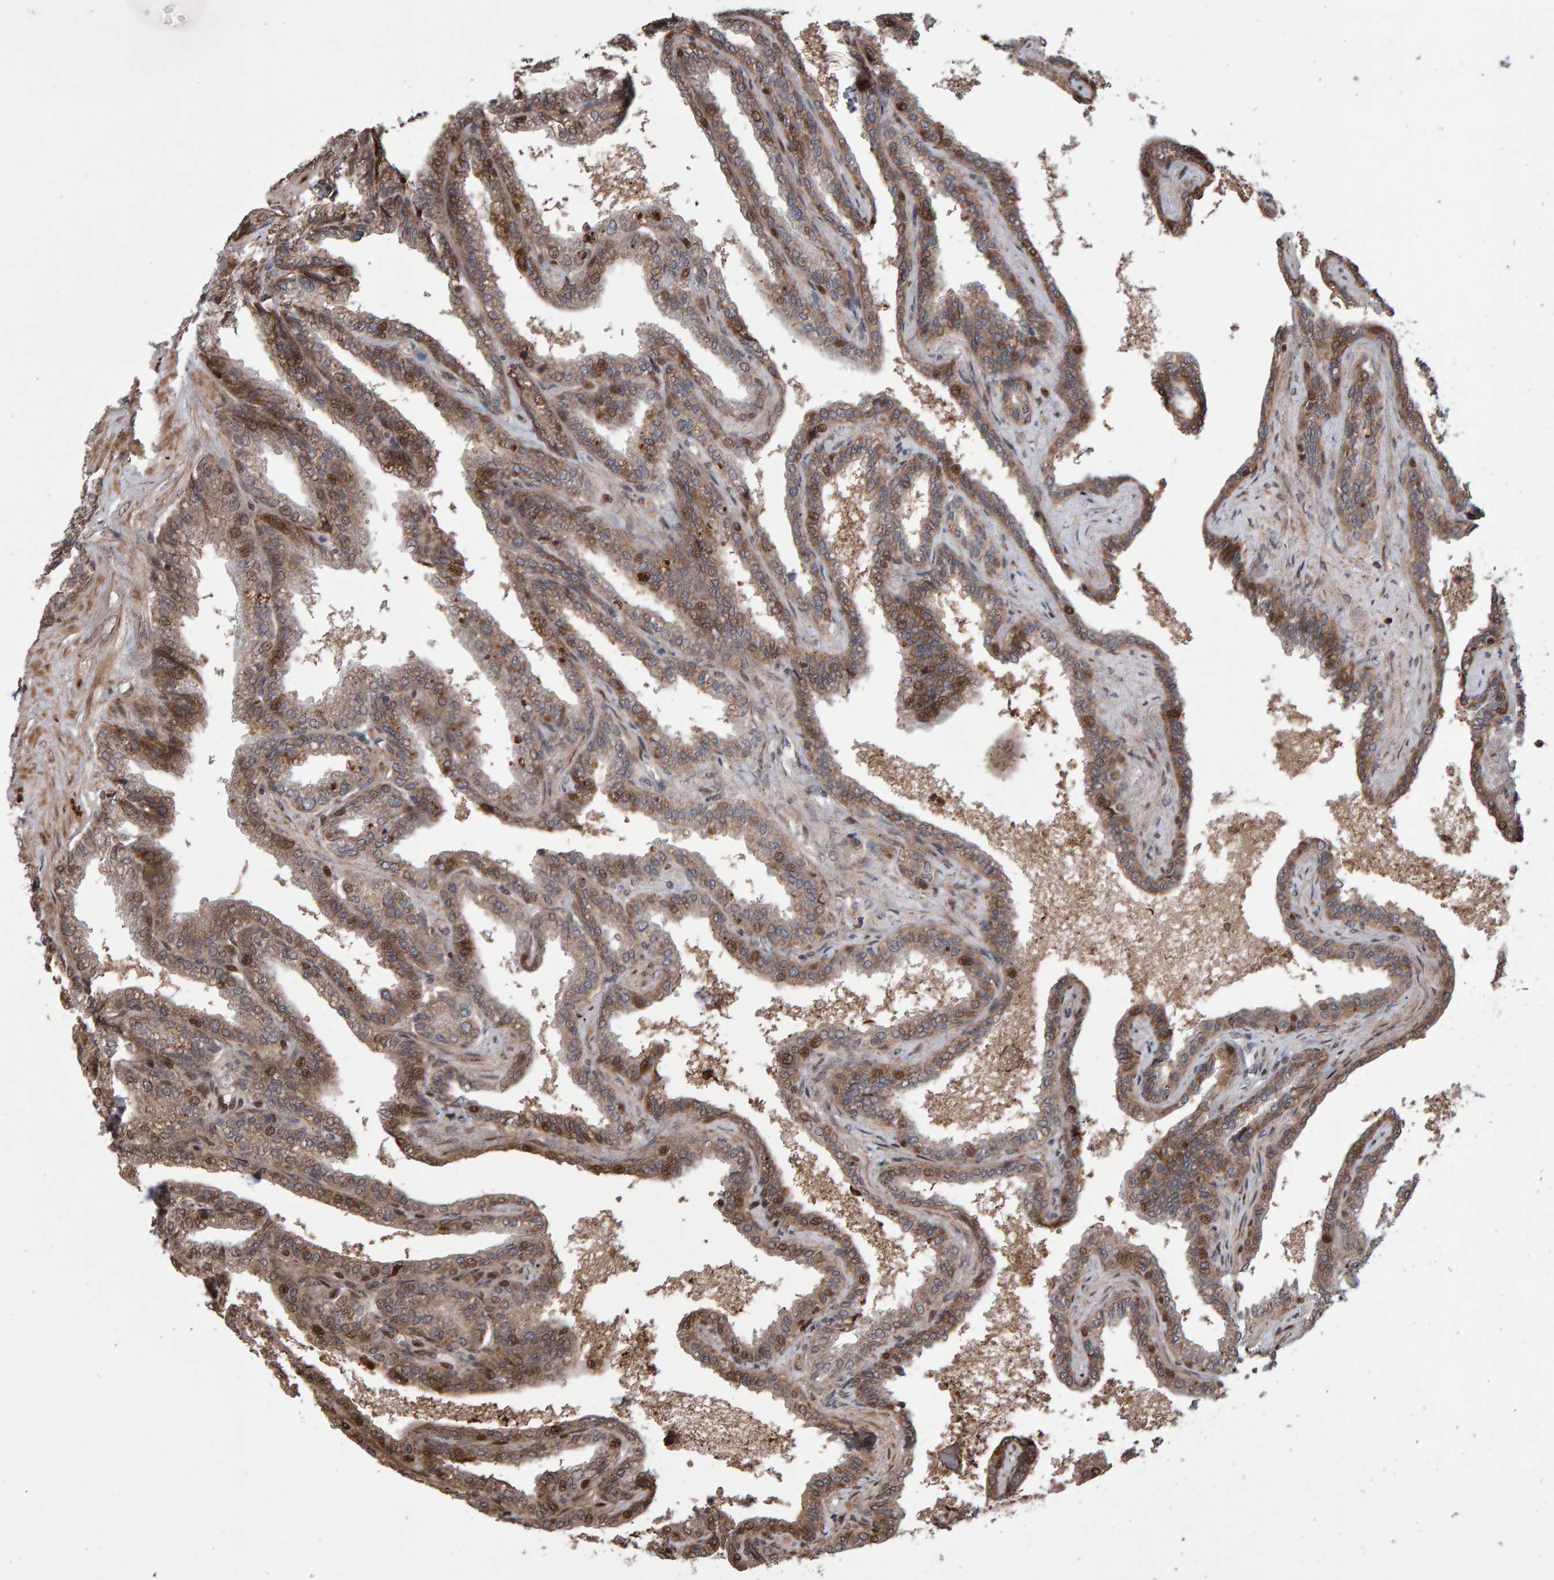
{"staining": {"intensity": "moderate", "quantity": ">75%", "location": "cytoplasmic/membranous"}, "tissue": "seminal vesicle", "cell_type": "Glandular cells", "image_type": "normal", "snomed": [{"axis": "morphology", "description": "Normal tissue, NOS"}, {"axis": "topography", "description": "Seminal veicle"}], "caption": "High-magnification brightfield microscopy of unremarkable seminal vesicle stained with DAB (brown) and counterstained with hematoxylin (blue). glandular cells exhibit moderate cytoplasmic/membranous staining is present in approximately>75% of cells.", "gene": "PECR", "patient": {"sex": "male", "age": 46}}